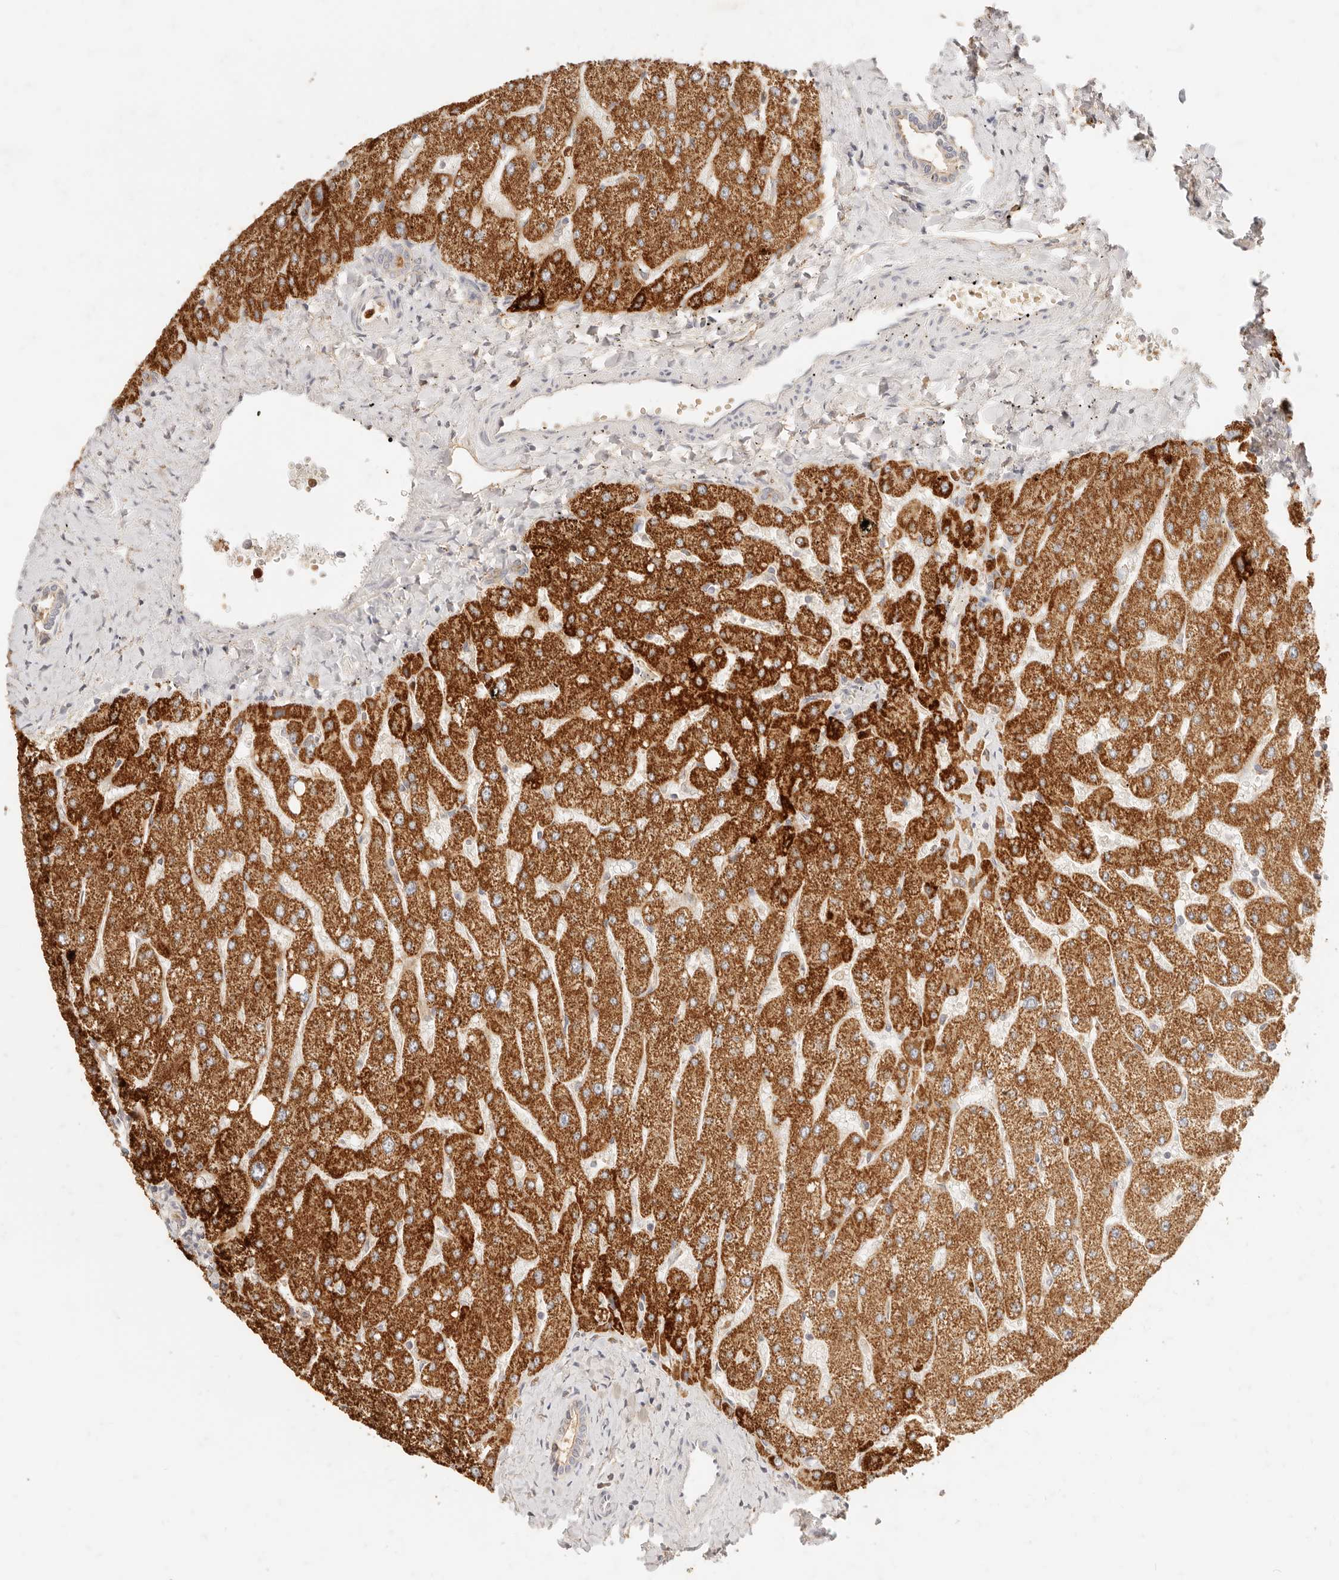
{"staining": {"intensity": "negative", "quantity": "none", "location": "none"}, "tissue": "liver", "cell_type": "Cholangiocytes", "image_type": "normal", "snomed": [{"axis": "morphology", "description": "Normal tissue, NOS"}, {"axis": "topography", "description": "Liver"}], "caption": "Immunohistochemistry (IHC) micrograph of benign liver: human liver stained with DAB displays no significant protein positivity in cholangiocytes.", "gene": "TMTC2", "patient": {"sex": "male", "age": 55}}